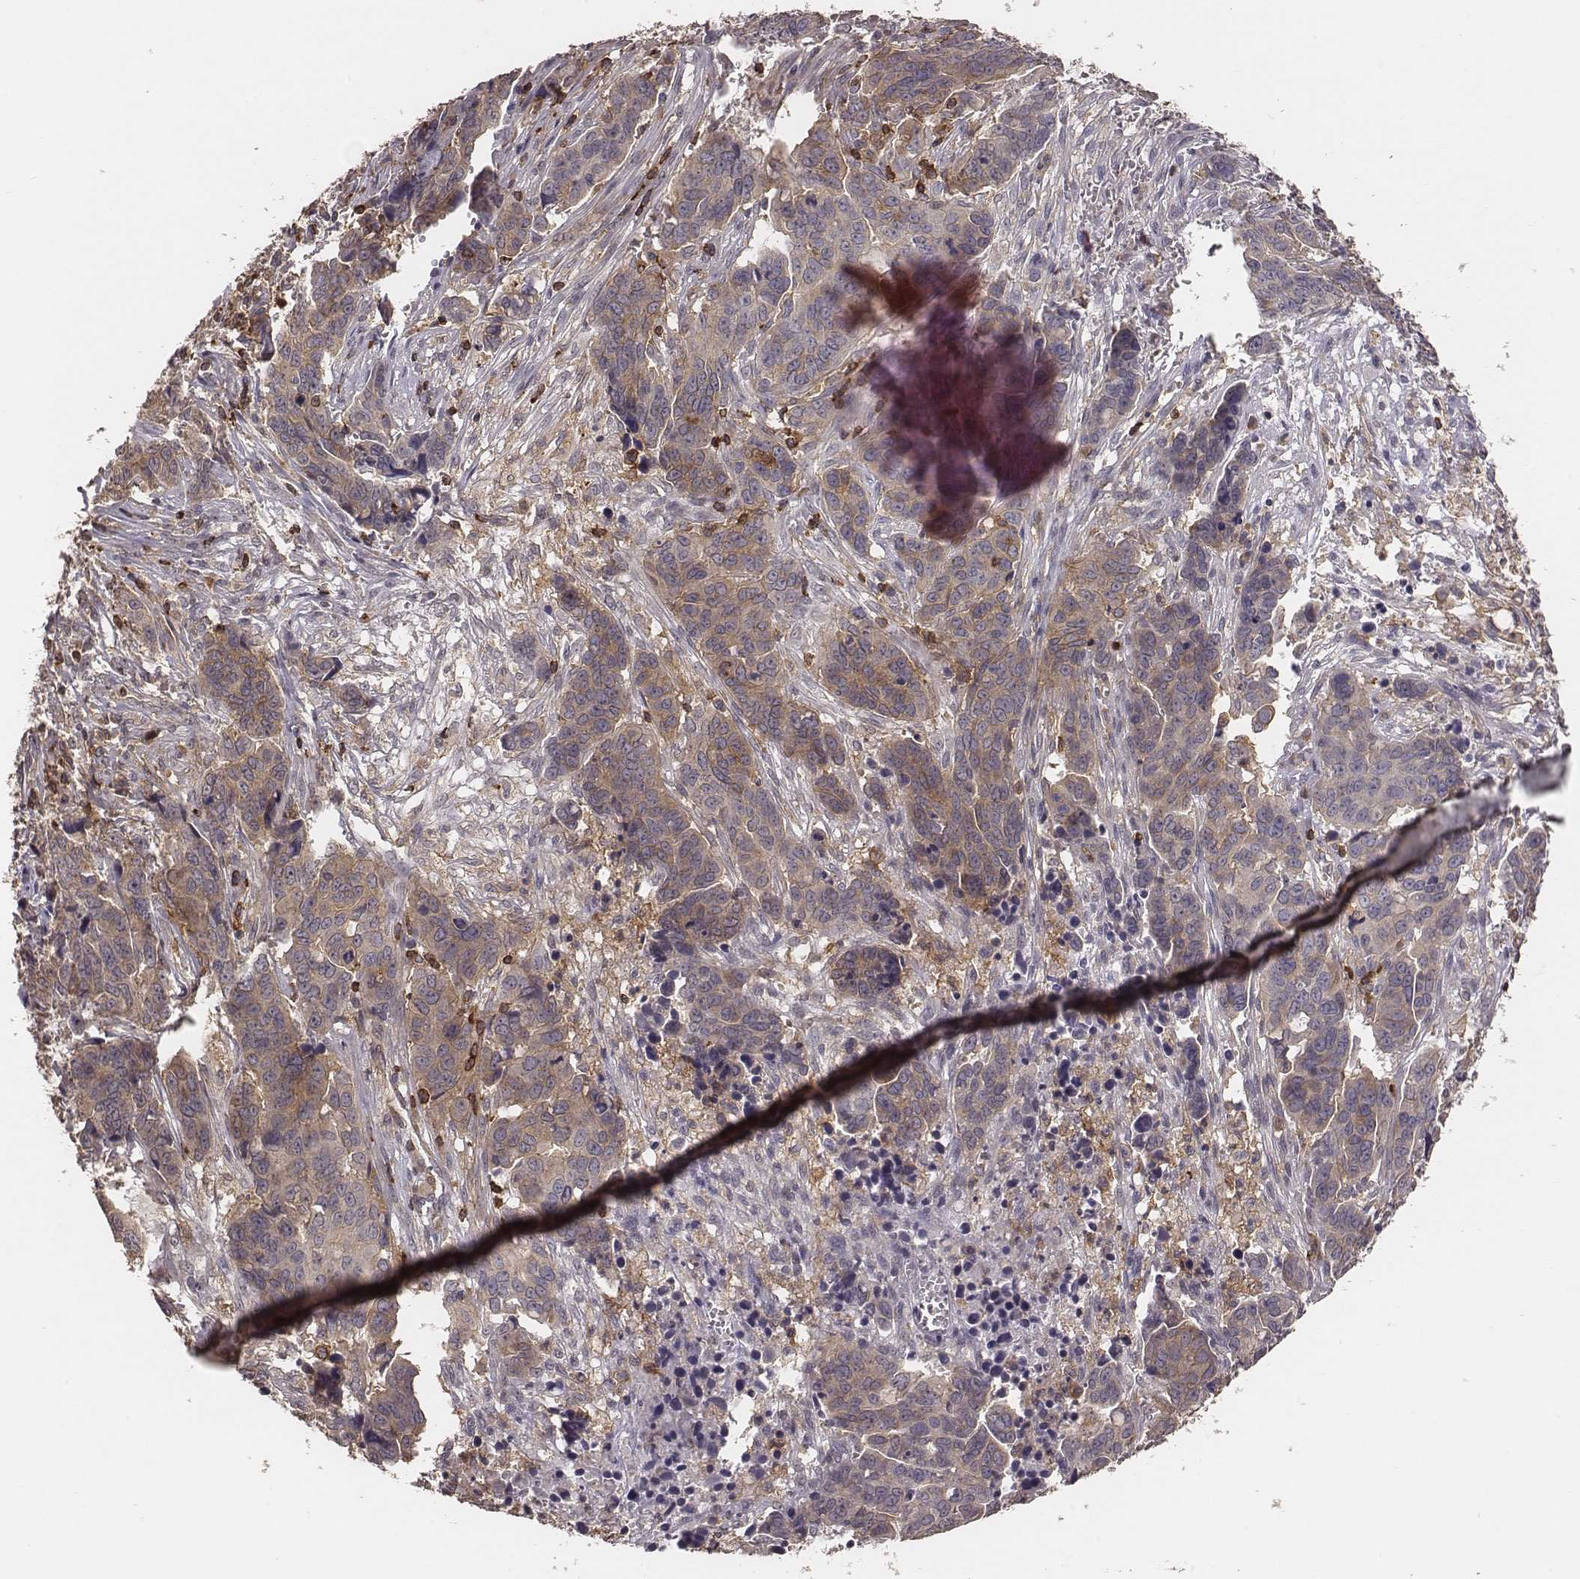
{"staining": {"intensity": "weak", "quantity": "25%-75%", "location": "cytoplasmic/membranous"}, "tissue": "ovarian cancer", "cell_type": "Tumor cells", "image_type": "cancer", "snomed": [{"axis": "morphology", "description": "Carcinoma, endometroid"}, {"axis": "topography", "description": "Ovary"}], "caption": "Immunohistochemical staining of ovarian cancer (endometroid carcinoma) reveals weak cytoplasmic/membranous protein staining in about 25%-75% of tumor cells.", "gene": "PILRA", "patient": {"sex": "female", "age": 78}}